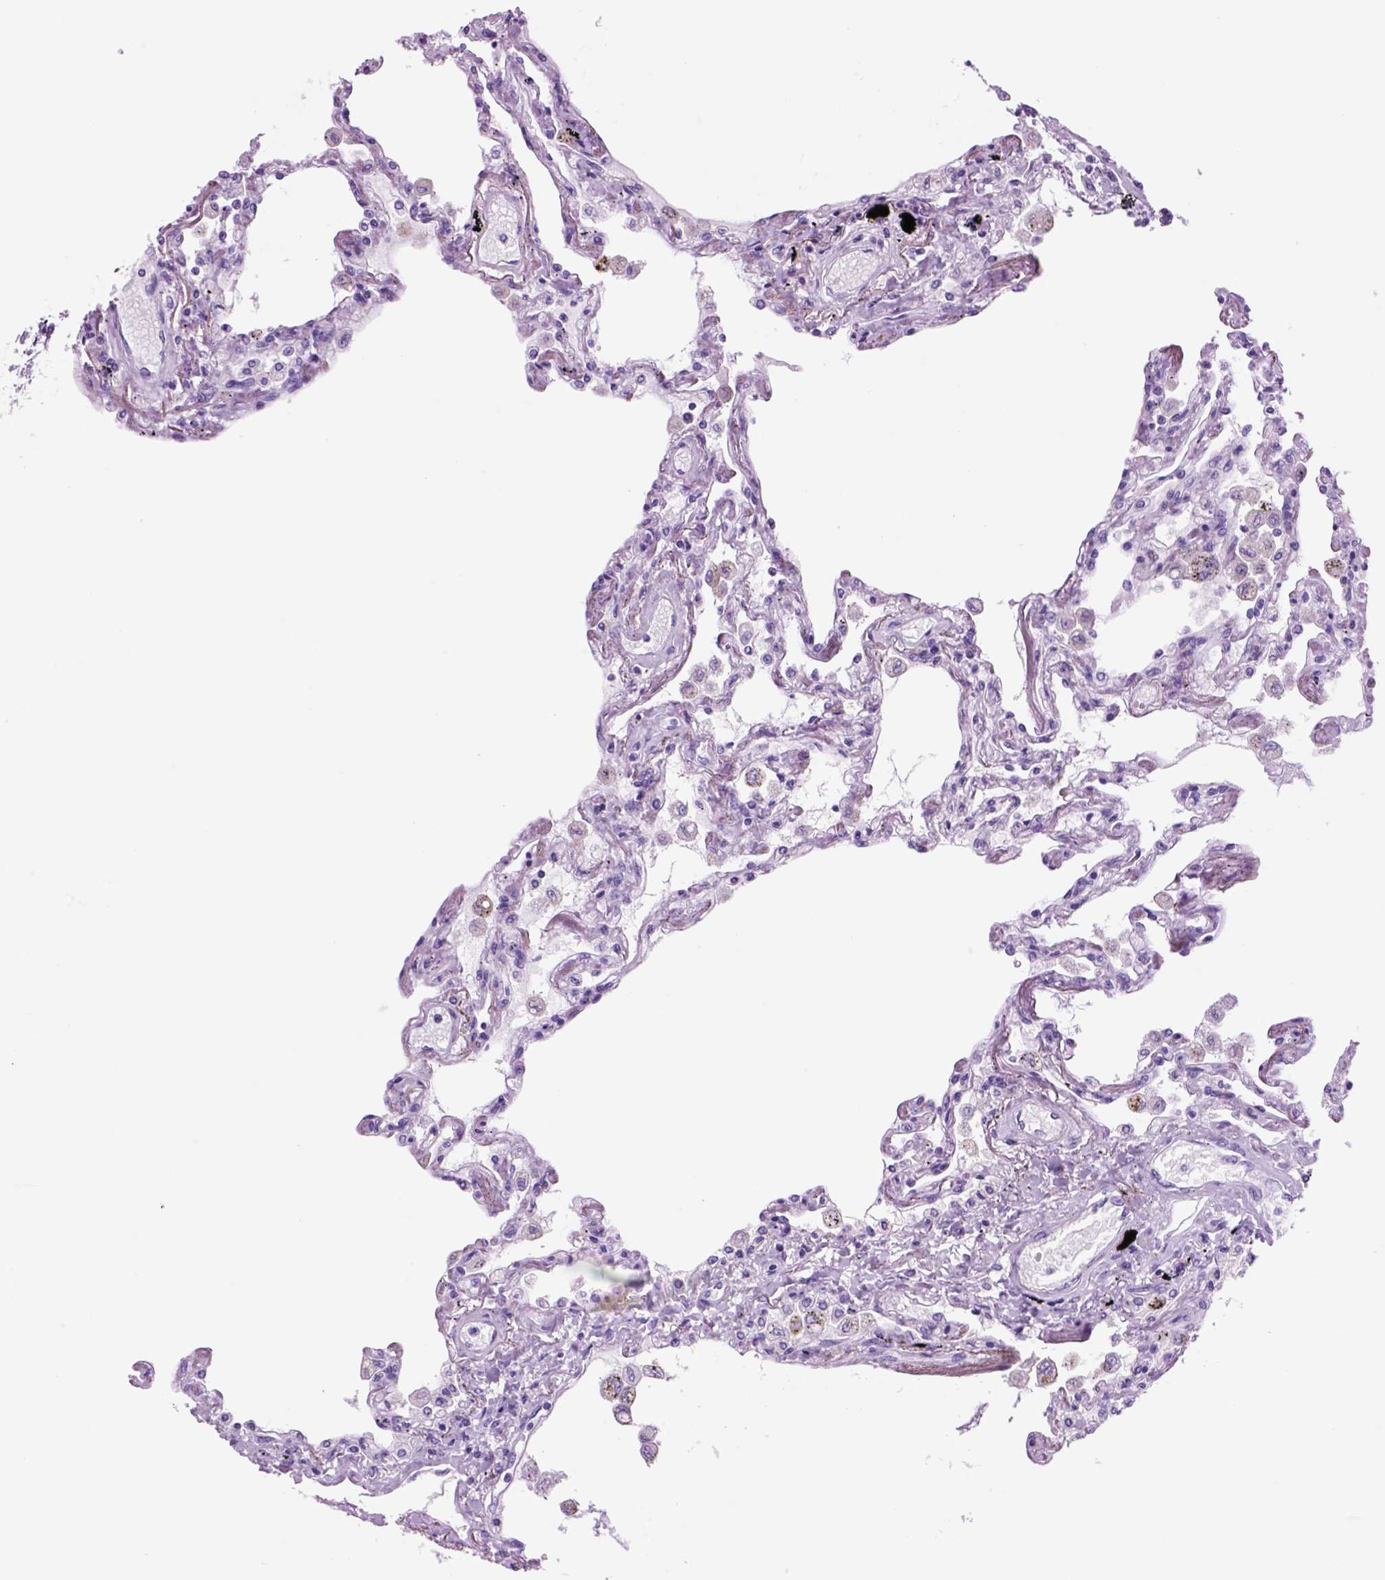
{"staining": {"intensity": "negative", "quantity": "none", "location": "none"}, "tissue": "lung", "cell_type": "Alveolar cells", "image_type": "normal", "snomed": [{"axis": "morphology", "description": "Normal tissue, NOS"}, {"axis": "morphology", "description": "Adenocarcinoma, NOS"}, {"axis": "topography", "description": "Cartilage tissue"}, {"axis": "topography", "description": "Lung"}], "caption": "Immunohistochemical staining of unremarkable lung demonstrates no significant positivity in alveolar cells.", "gene": "HHIPL2", "patient": {"sex": "female", "age": 67}}